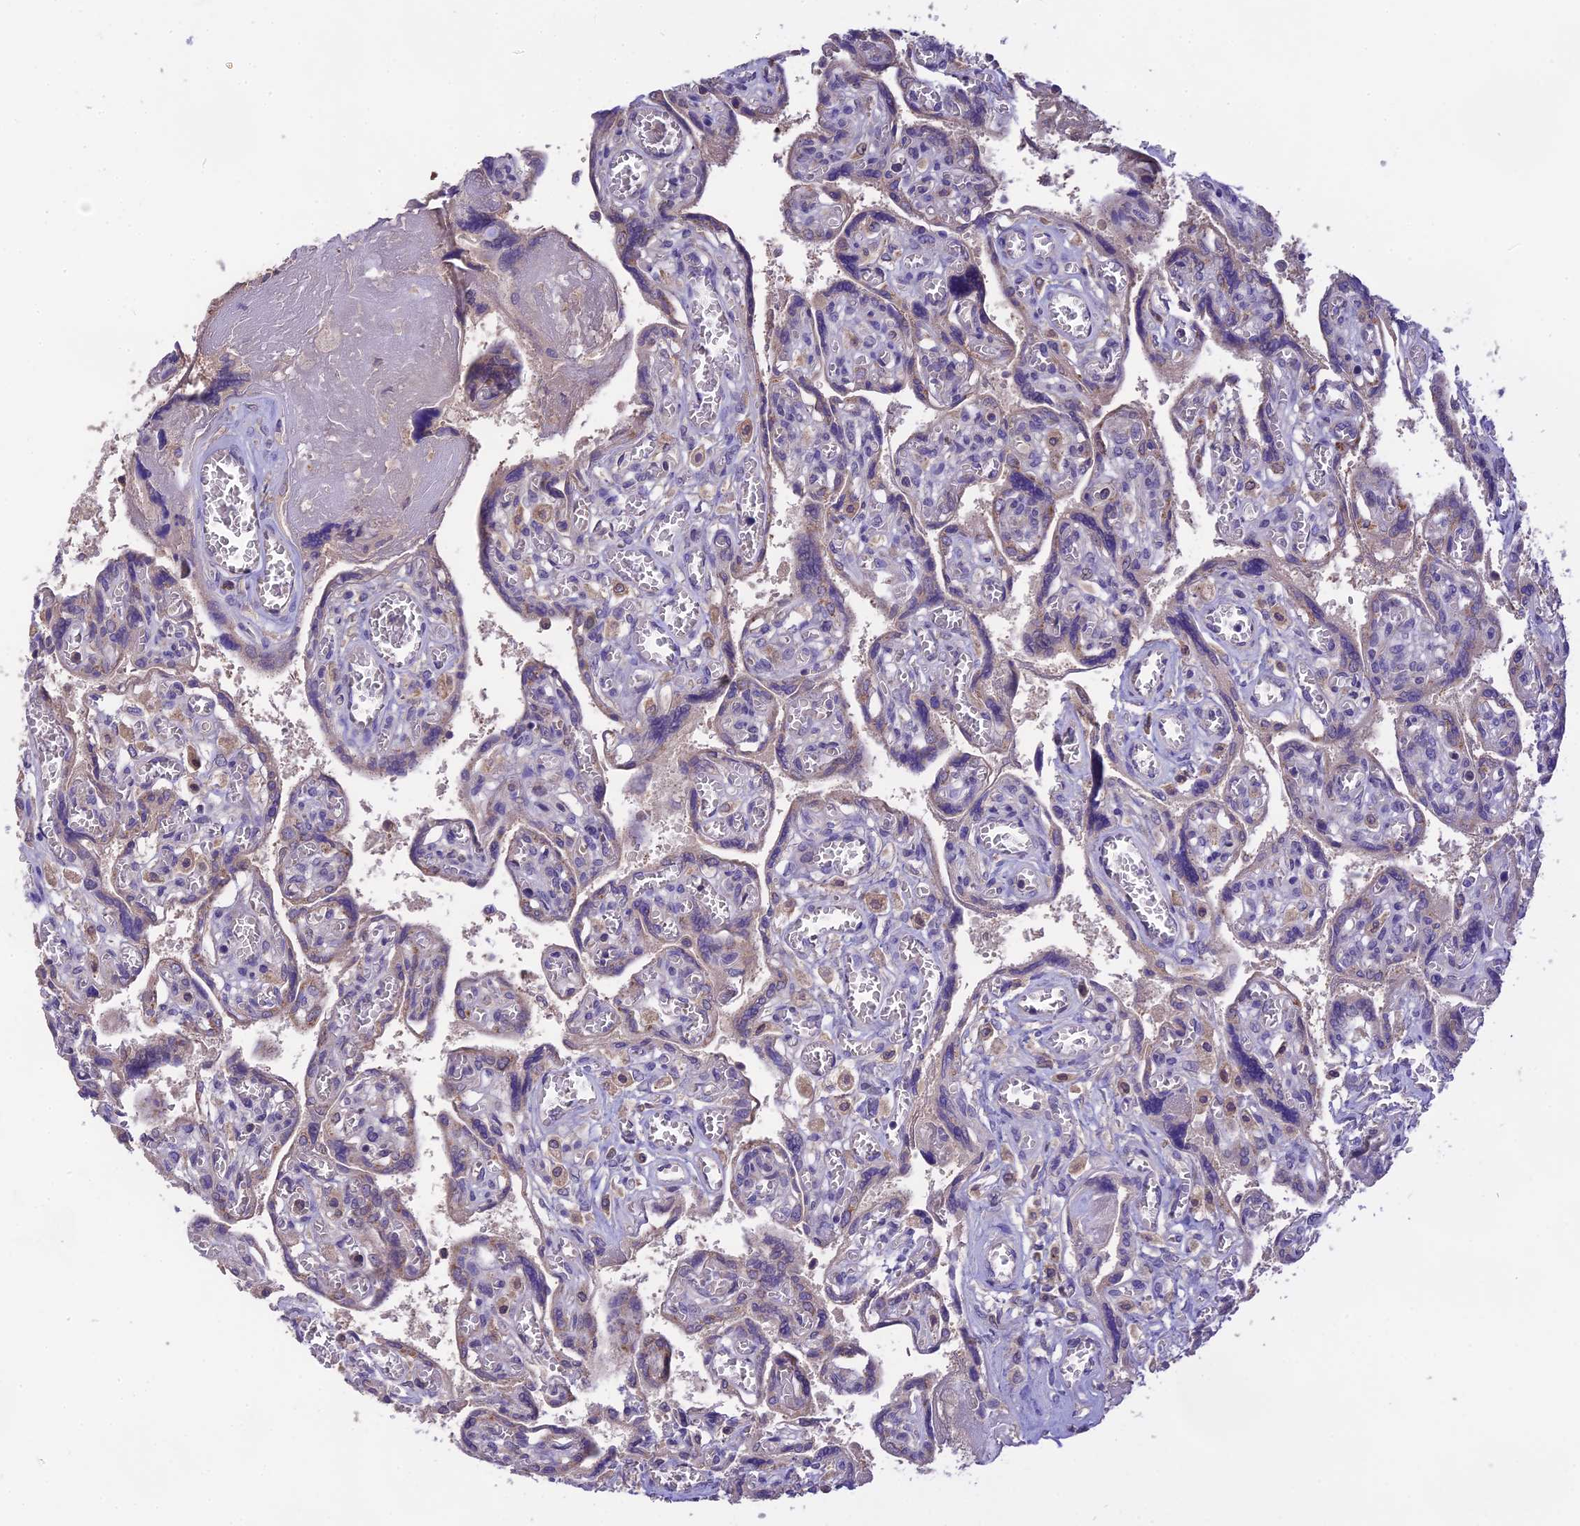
{"staining": {"intensity": "weak", "quantity": "<25%", "location": "cytoplasmic/membranous"}, "tissue": "placenta", "cell_type": "Trophoblastic cells", "image_type": "normal", "snomed": [{"axis": "morphology", "description": "Normal tissue, NOS"}, {"axis": "topography", "description": "Placenta"}], "caption": "Immunohistochemical staining of normal human placenta reveals no significant positivity in trophoblastic cells.", "gene": "NUDT8", "patient": {"sex": "female", "age": 39}}